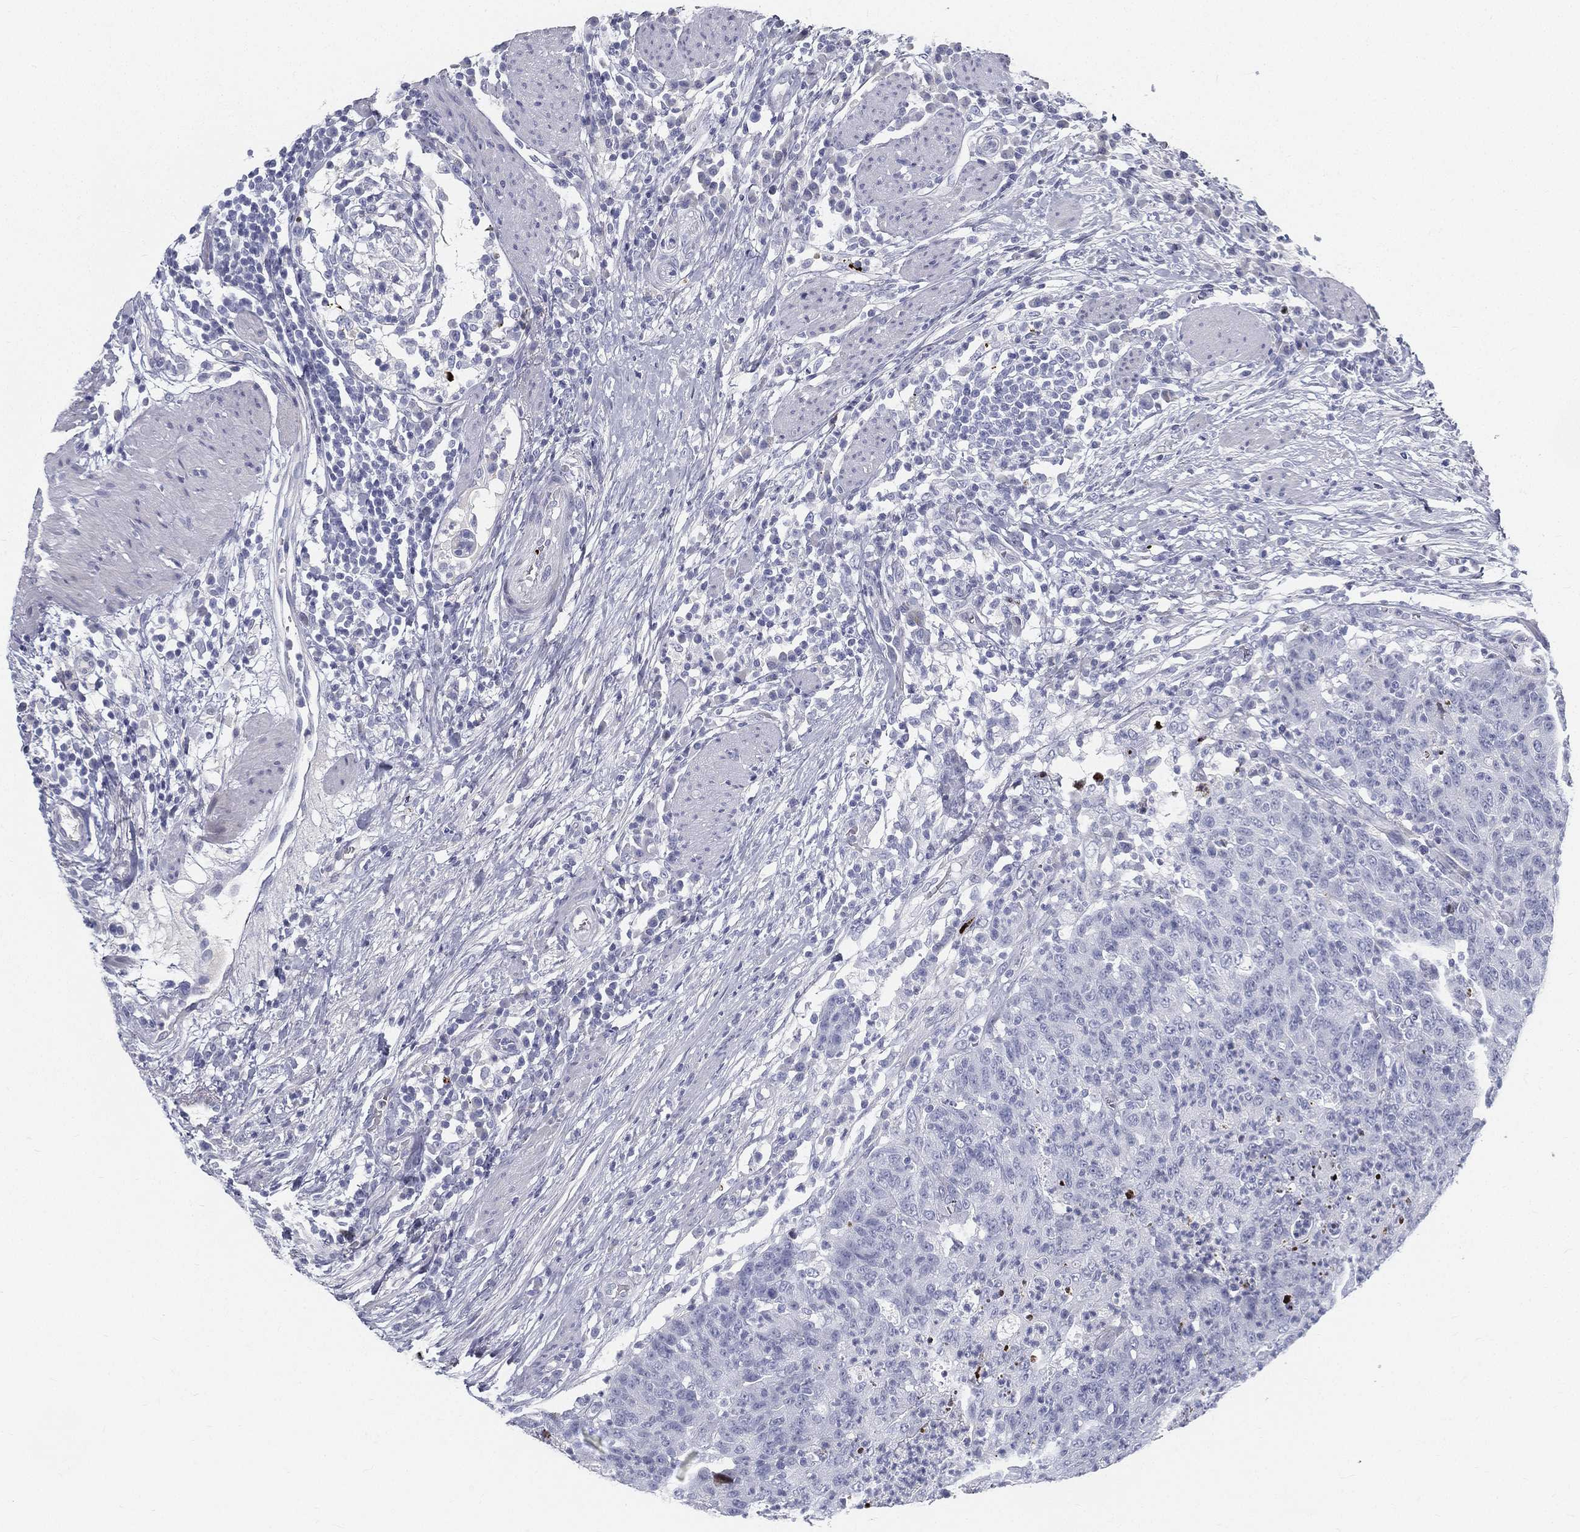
{"staining": {"intensity": "negative", "quantity": "none", "location": "none"}, "tissue": "colorectal cancer", "cell_type": "Tumor cells", "image_type": "cancer", "snomed": [{"axis": "morphology", "description": "Adenocarcinoma, NOS"}, {"axis": "topography", "description": "Colon"}], "caption": "Immunohistochemistry photomicrograph of neoplastic tissue: colorectal cancer (adenocarcinoma) stained with DAB (3,3'-diaminobenzidine) demonstrates no significant protein expression in tumor cells.", "gene": "SPPL2C", "patient": {"sex": "male", "age": 70}}